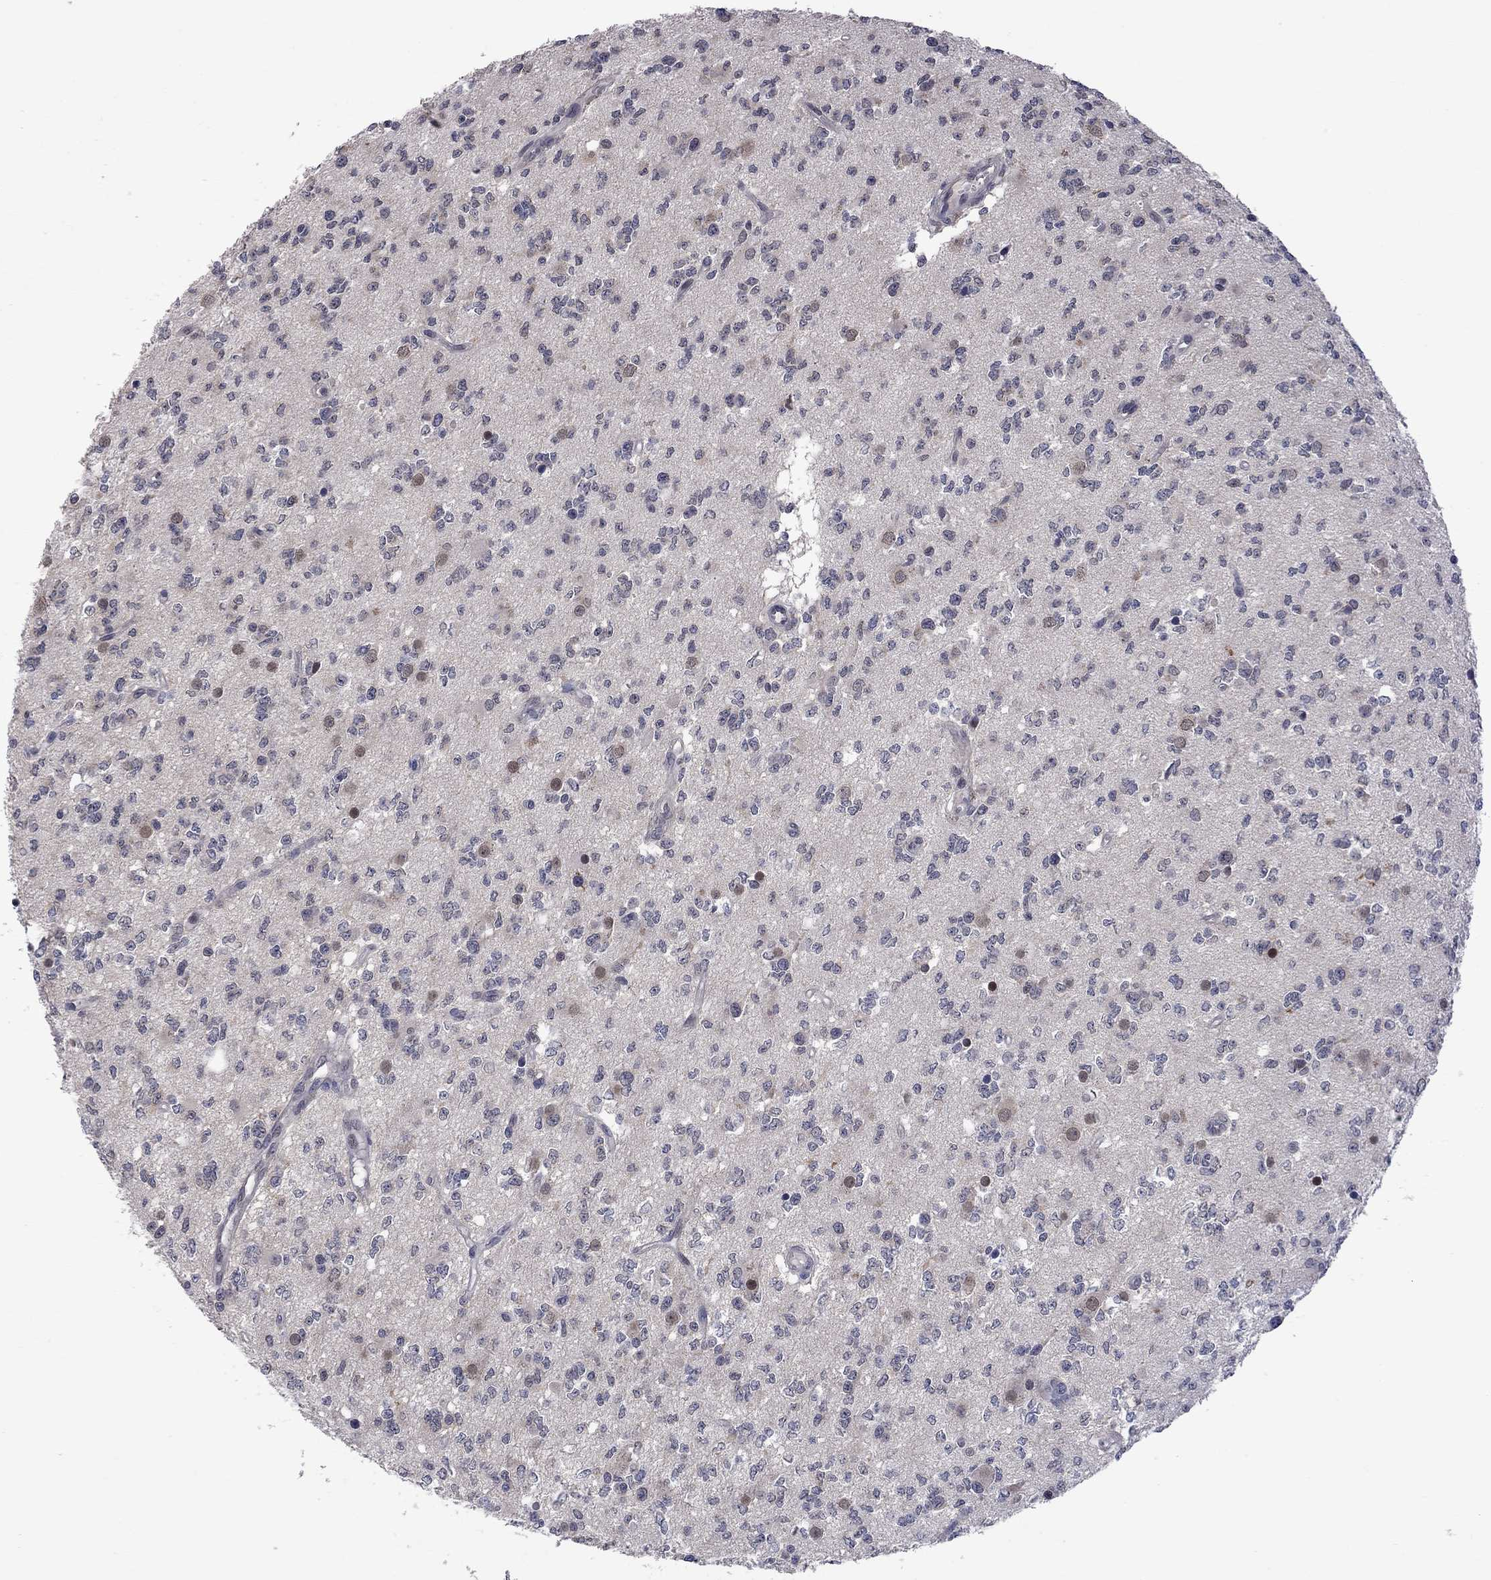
{"staining": {"intensity": "negative", "quantity": "none", "location": "none"}, "tissue": "glioma", "cell_type": "Tumor cells", "image_type": "cancer", "snomed": [{"axis": "morphology", "description": "Glioma, malignant, Low grade"}, {"axis": "topography", "description": "Brain"}], "caption": "A high-resolution photomicrograph shows immunohistochemistry staining of glioma, which shows no significant expression in tumor cells.", "gene": "FABP12", "patient": {"sex": "female", "age": 45}}